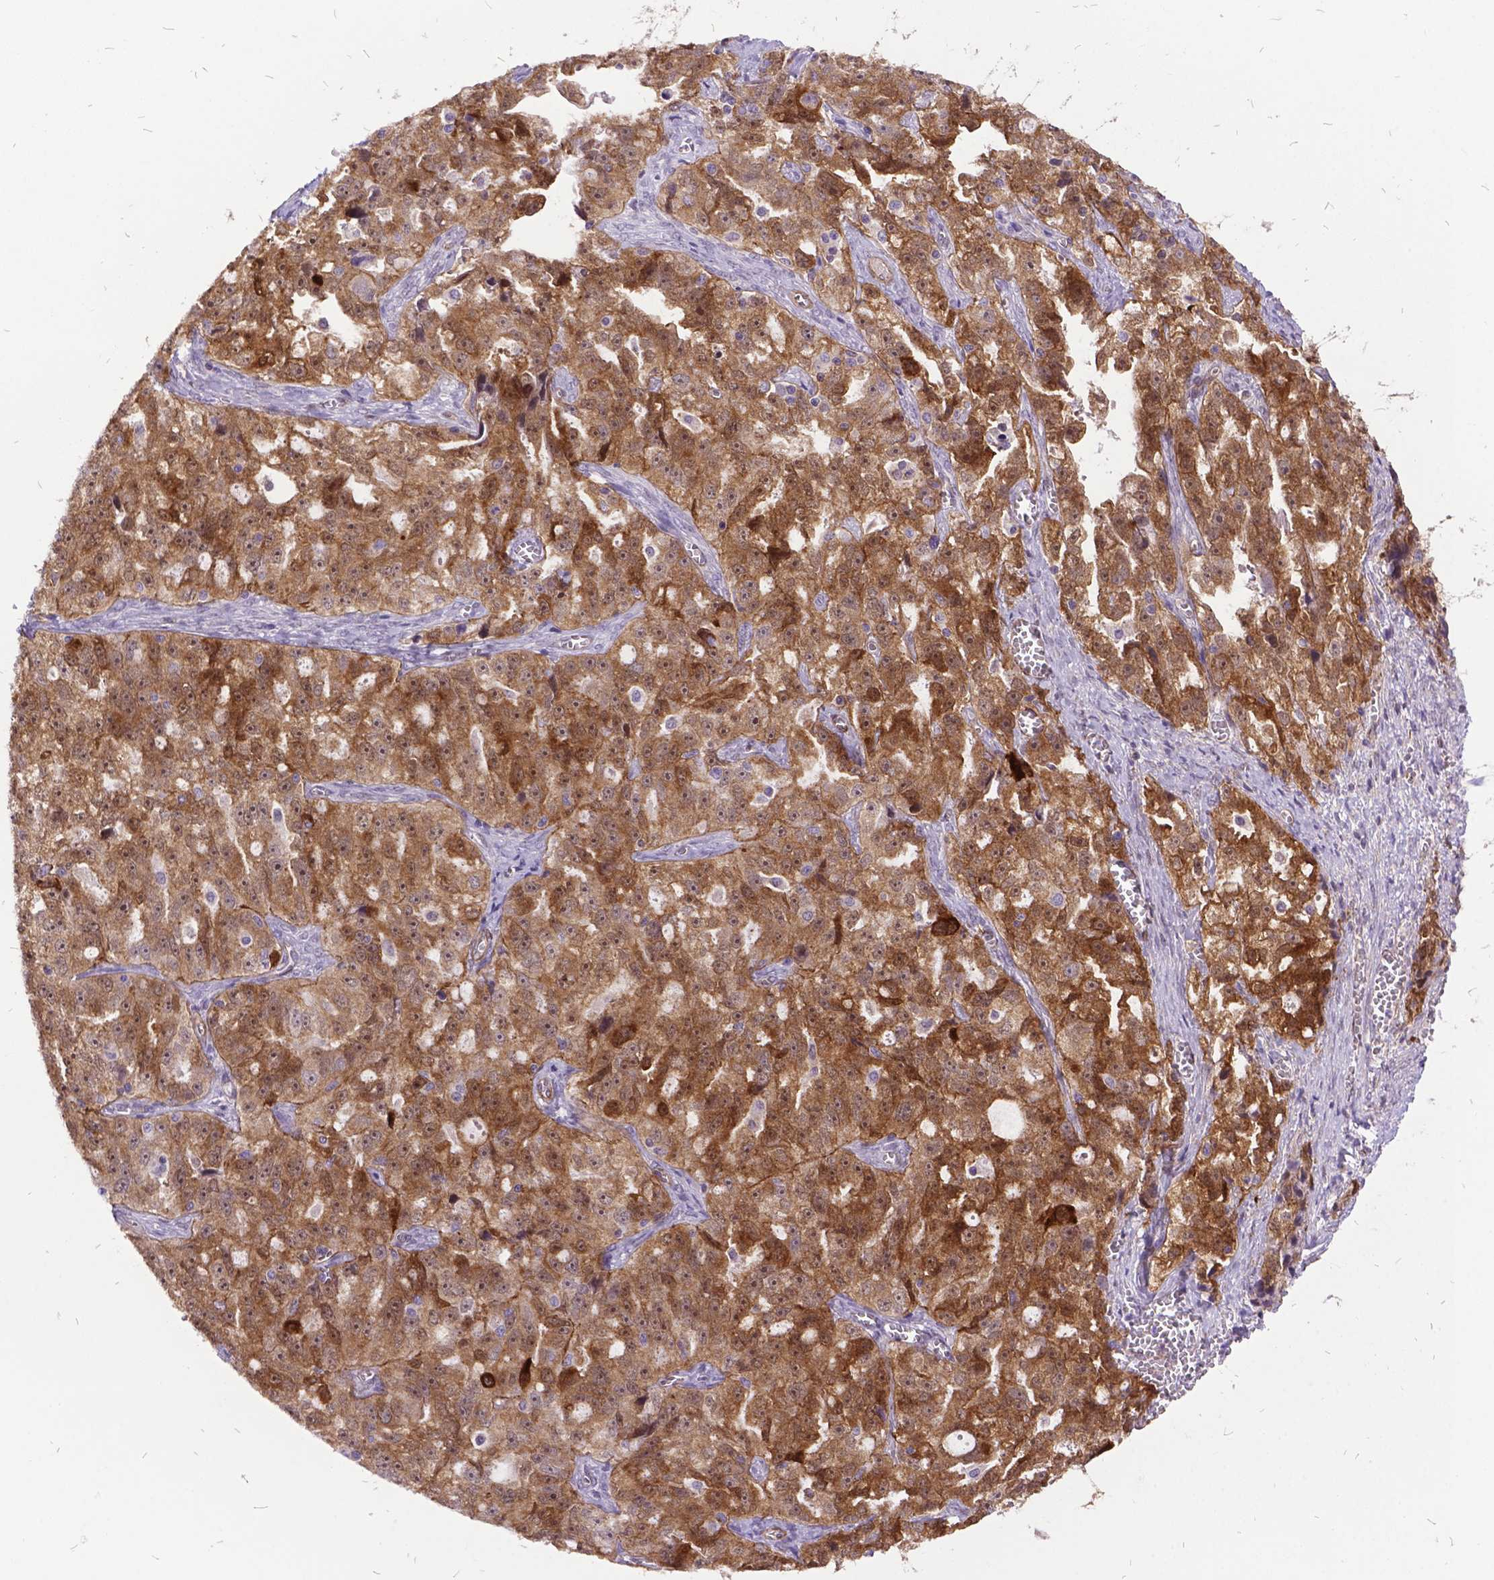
{"staining": {"intensity": "moderate", "quantity": ">75%", "location": "cytoplasmic/membranous"}, "tissue": "ovarian cancer", "cell_type": "Tumor cells", "image_type": "cancer", "snomed": [{"axis": "morphology", "description": "Cystadenocarcinoma, serous, NOS"}, {"axis": "topography", "description": "Ovary"}], "caption": "Immunohistochemical staining of human serous cystadenocarcinoma (ovarian) displays medium levels of moderate cytoplasmic/membranous staining in approximately >75% of tumor cells.", "gene": "GRB7", "patient": {"sex": "female", "age": 51}}